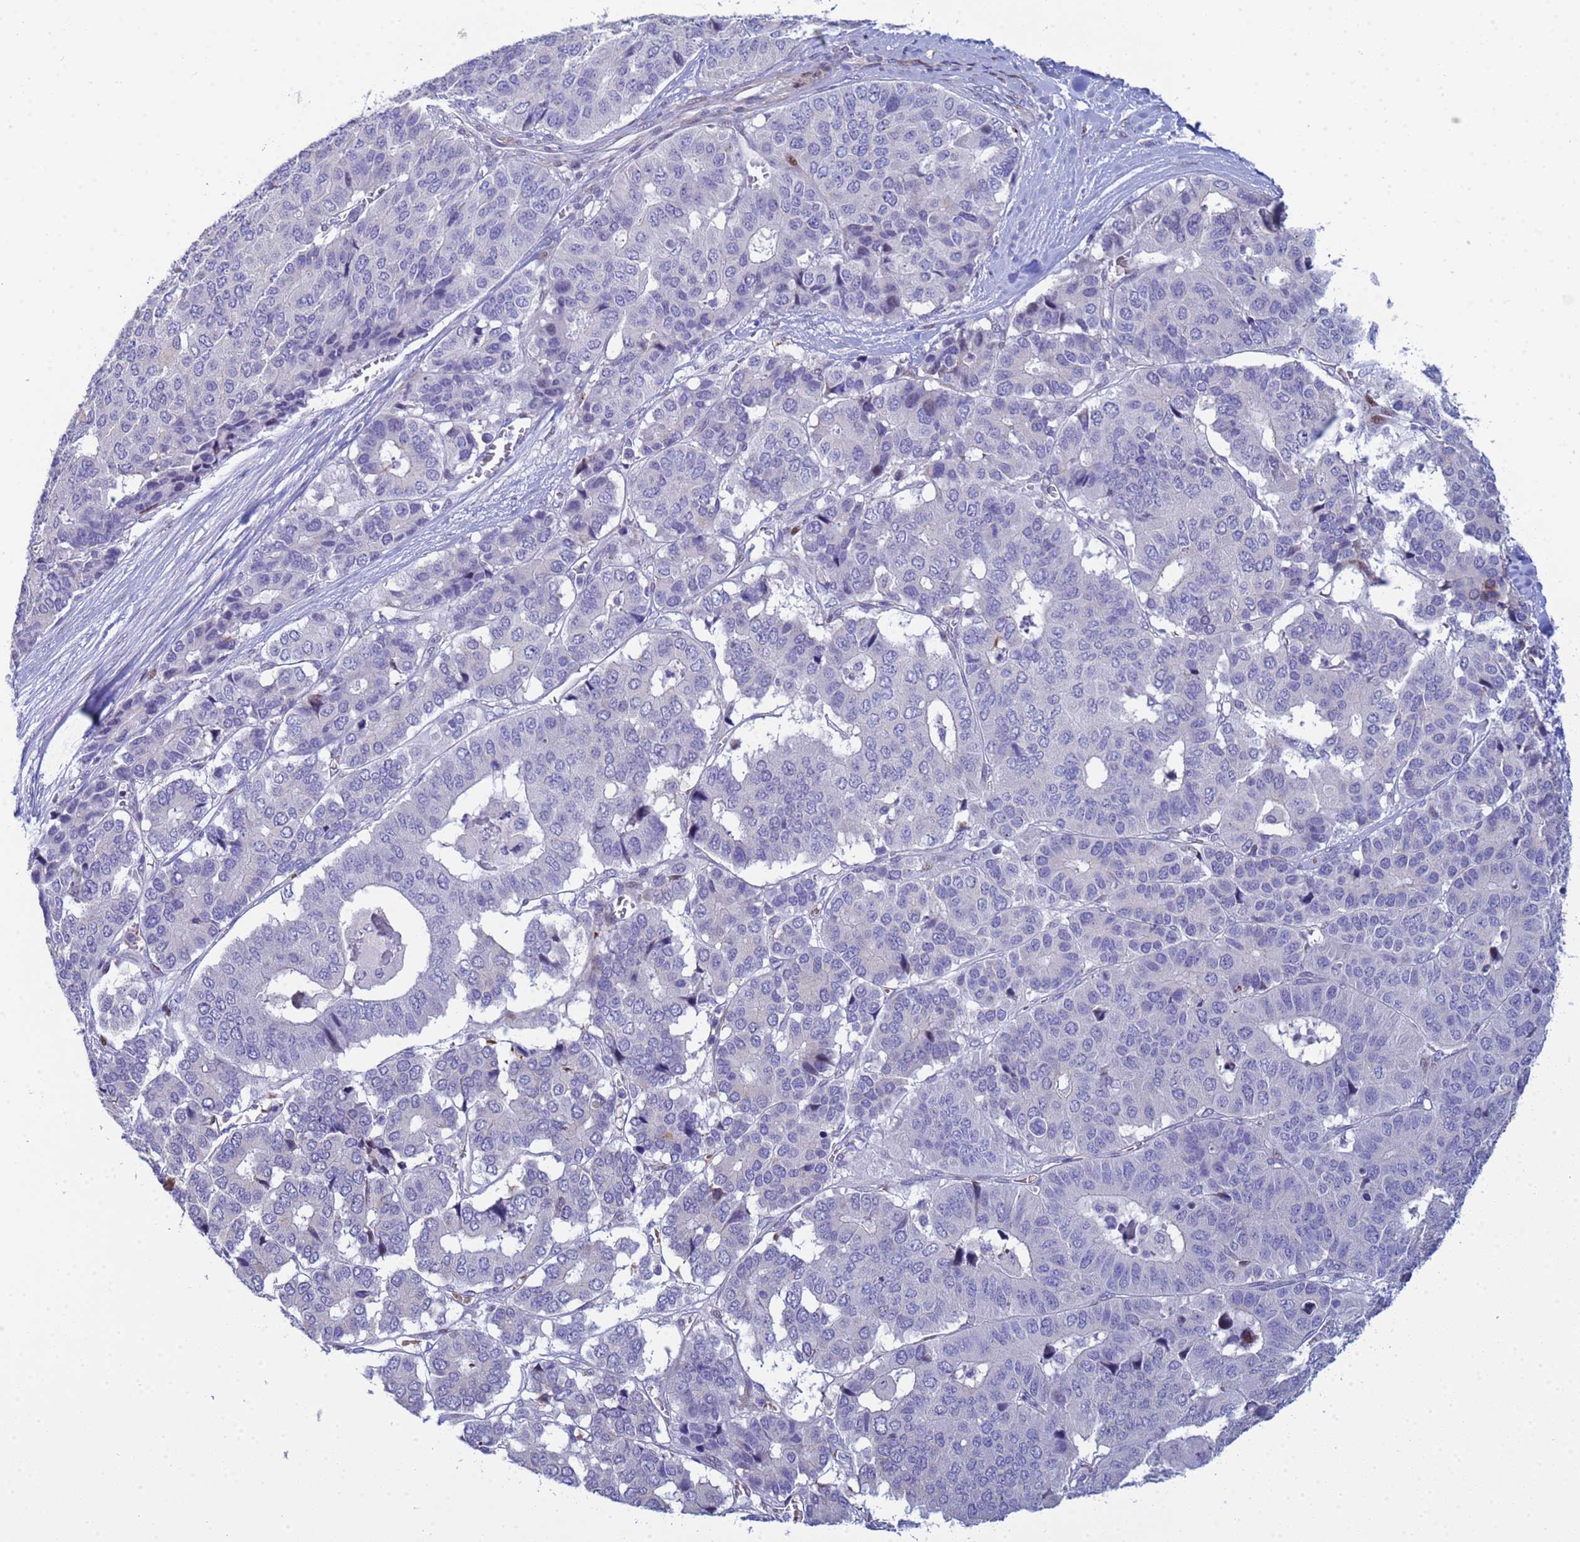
{"staining": {"intensity": "negative", "quantity": "none", "location": "none"}, "tissue": "pancreatic cancer", "cell_type": "Tumor cells", "image_type": "cancer", "snomed": [{"axis": "morphology", "description": "Adenocarcinoma, NOS"}, {"axis": "topography", "description": "Pancreas"}], "caption": "Adenocarcinoma (pancreatic) stained for a protein using IHC shows no staining tumor cells.", "gene": "PPP6R1", "patient": {"sex": "male", "age": 50}}